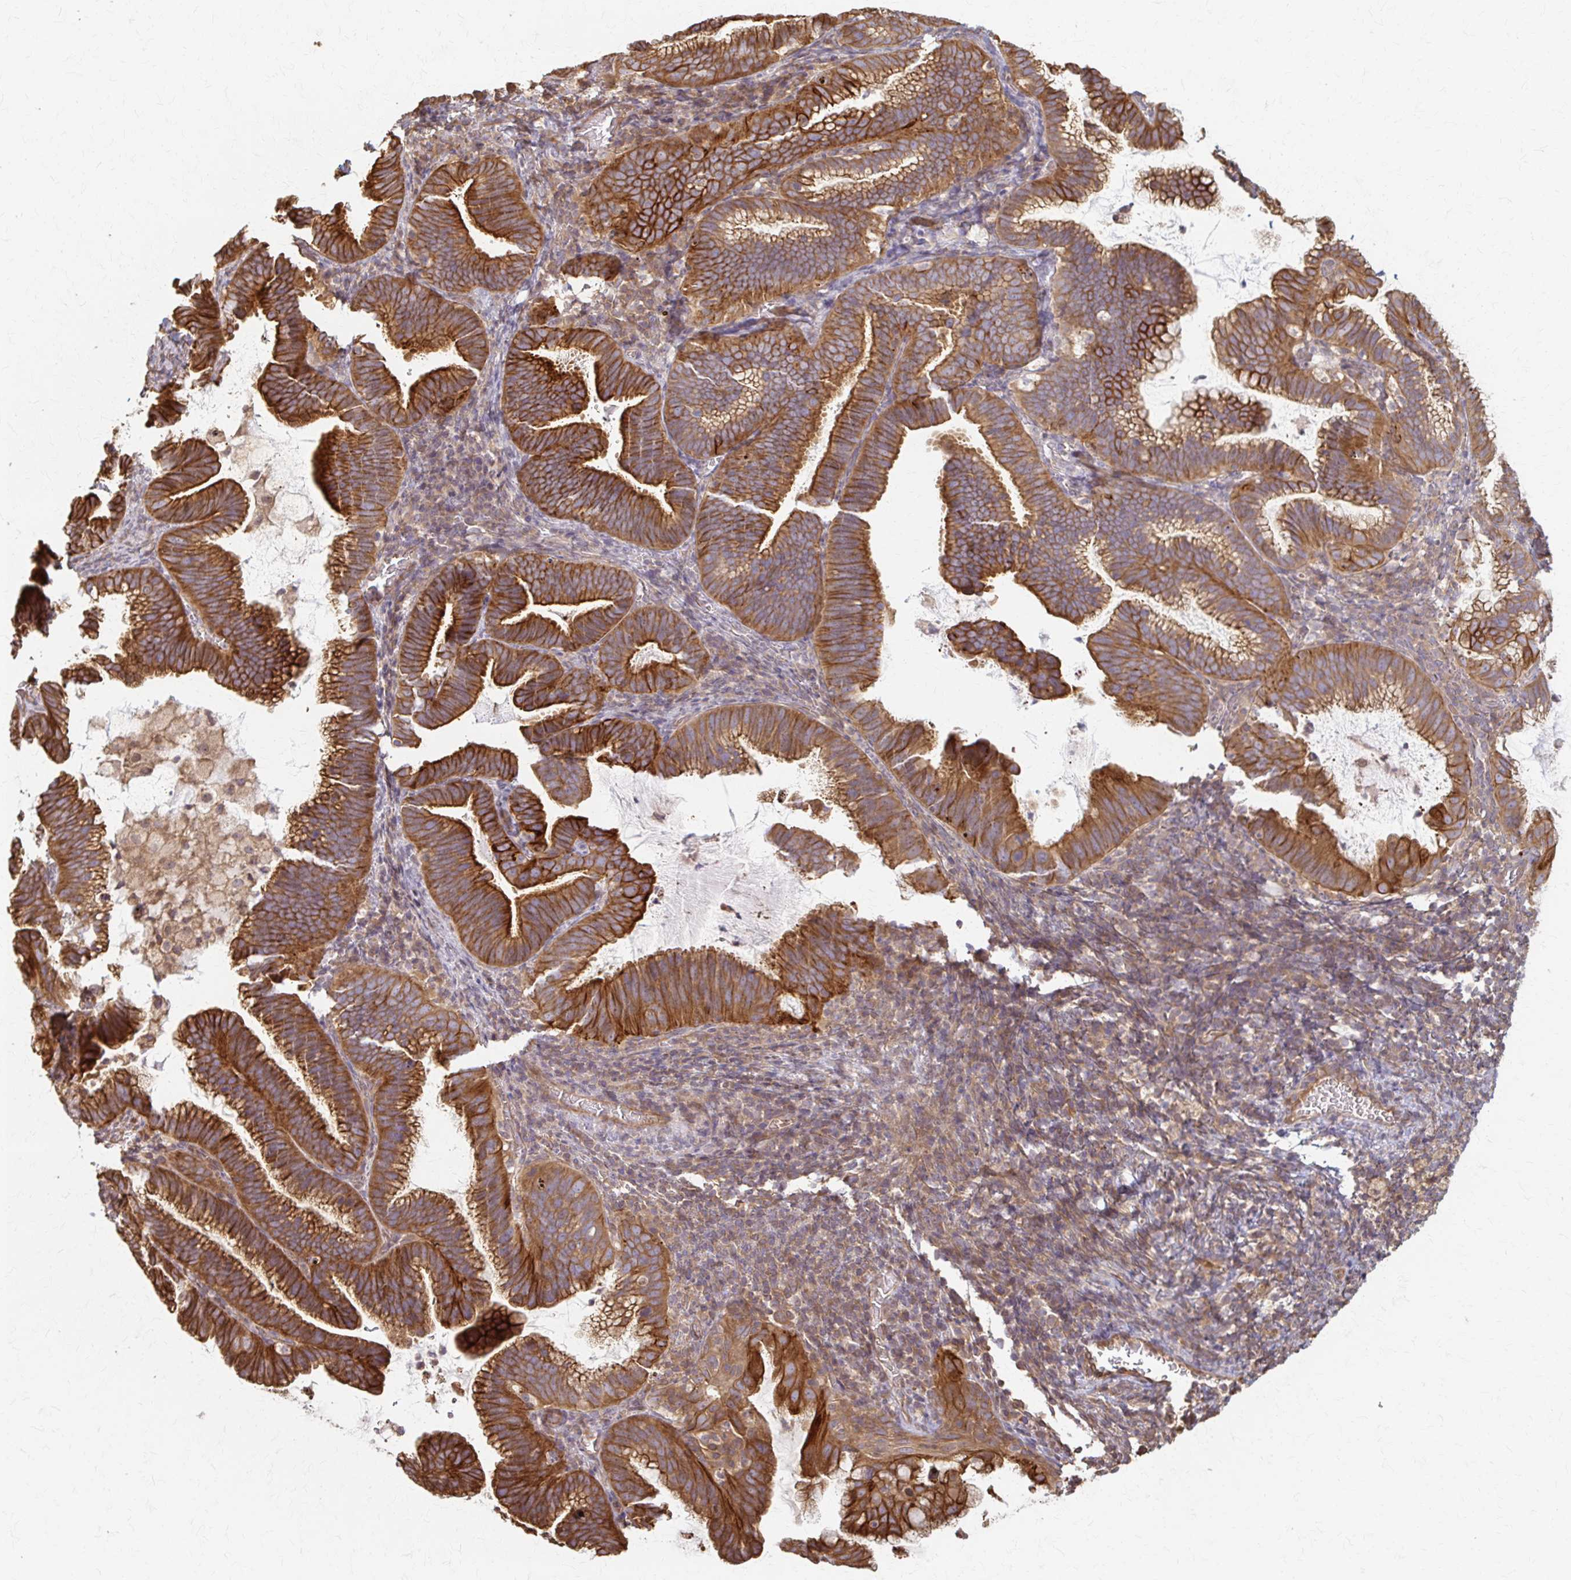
{"staining": {"intensity": "strong", "quantity": ">75%", "location": "cytoplasmic/membranous"}, "tissue": "cervical cancer", "cell_type": "Tumor cells", "image_type": "cancer", "snomed": [{"axis": "morphology", "description": "Adenocarcinoma, NOS"}, {"axis": "topography", "description": "Cervix"}], "caption": "Cervical cancer was stained to show a protein in brown. There is high levels of strong cytoplasmic/membranous positivity in about >75% of tumor cells.", "gene": "ARHGAP35", "patient": {"sex": "female", "age": 61}}